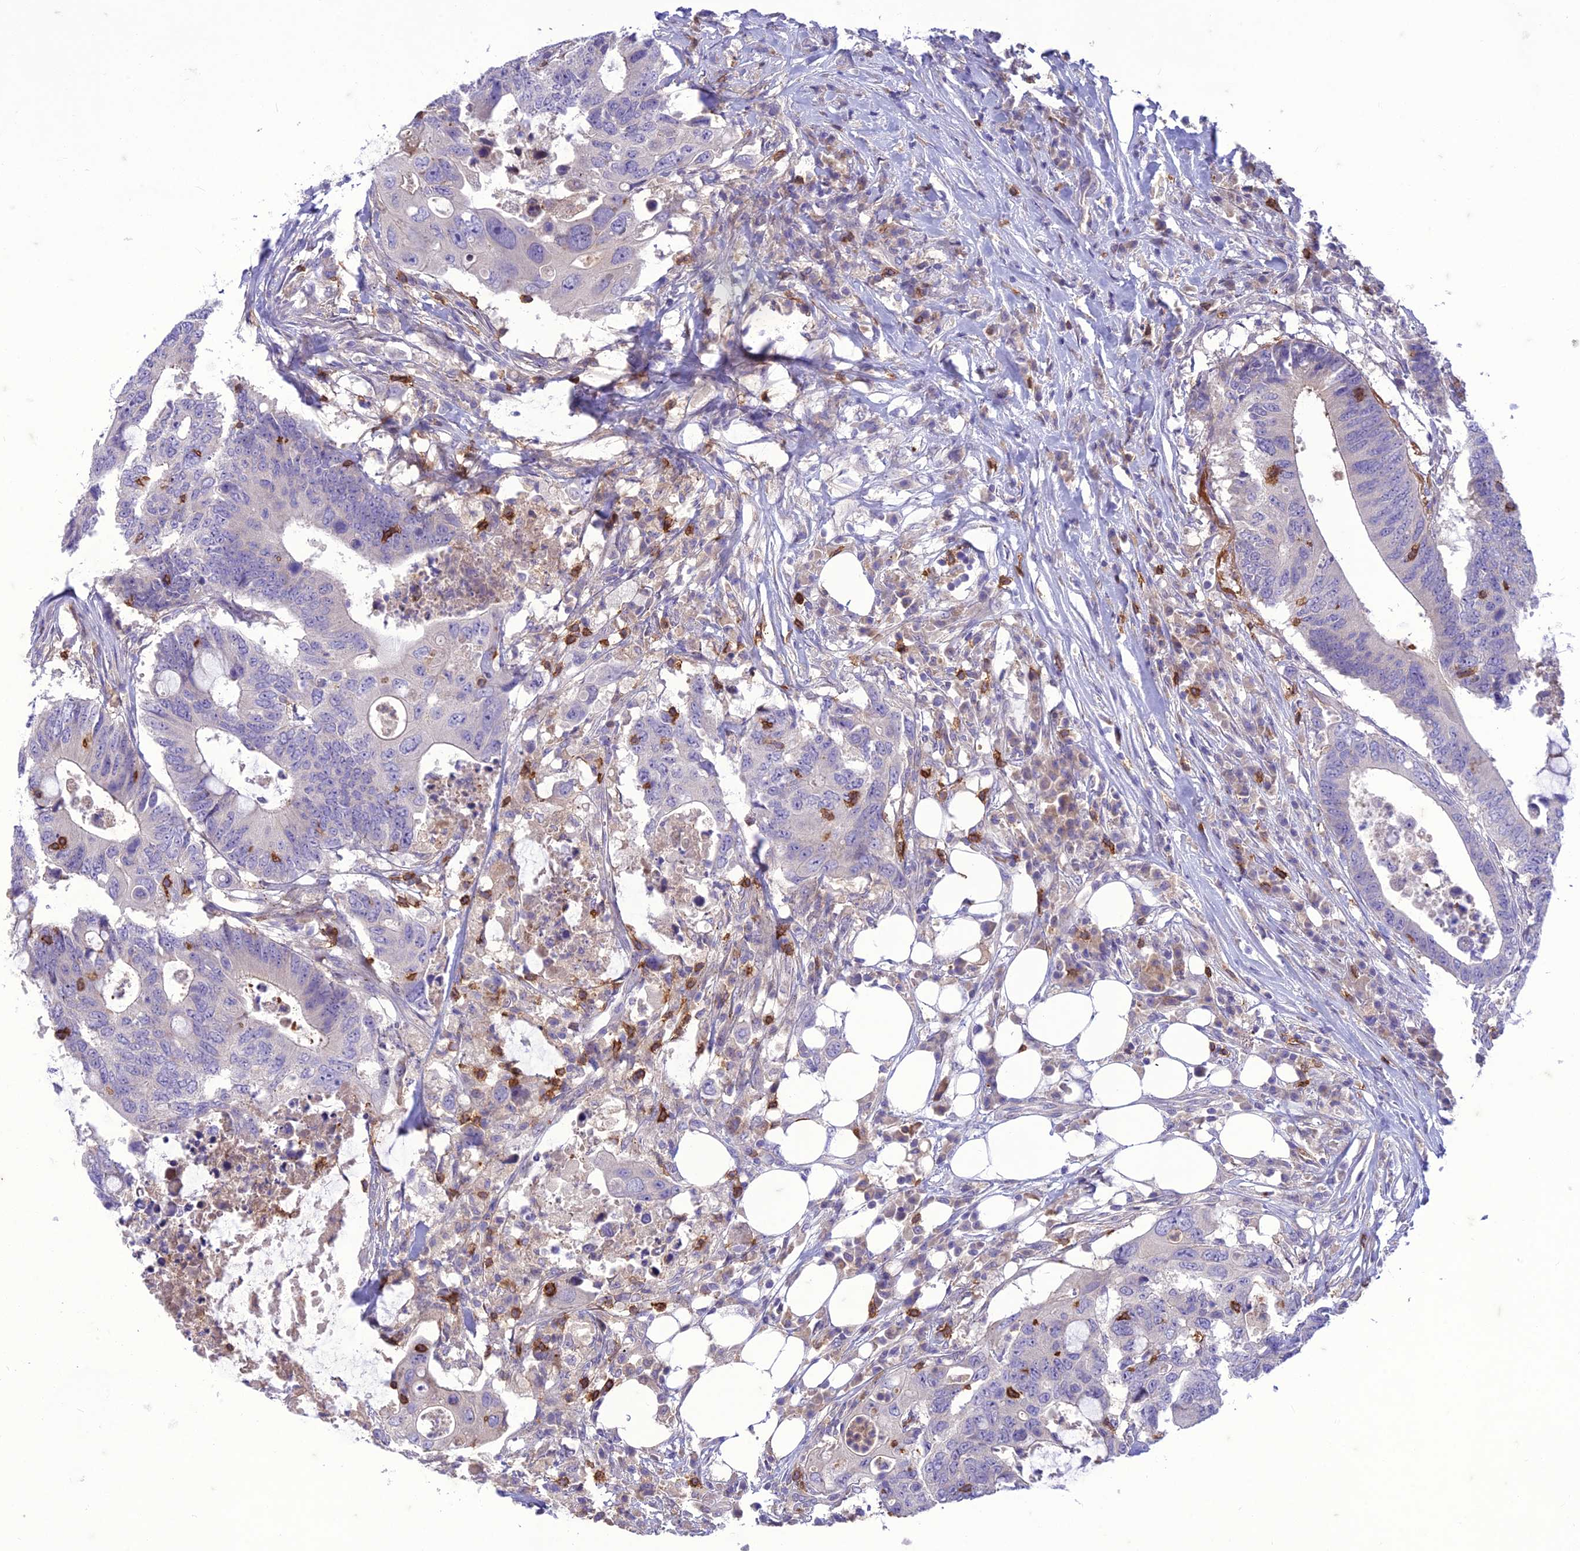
{"staining": {"intensity": "negative", "quantity": "none", "location": "none"}, "tissue": "colorectal cancer", "cell_type": "Tumor cells", "image_type": "cancer", "snomed": [{"axis": "morphology", "description": "Adenocarcinoma, NOS"}, {"axis": "topography", "description": "Colon"}], "caption": "DAB immunohistochemical staining of human colorectal cancer demonstrates no significant expression in tumor cells.", "gene": "ITGAE", "patient": {"sex": "male", "age": 71}}